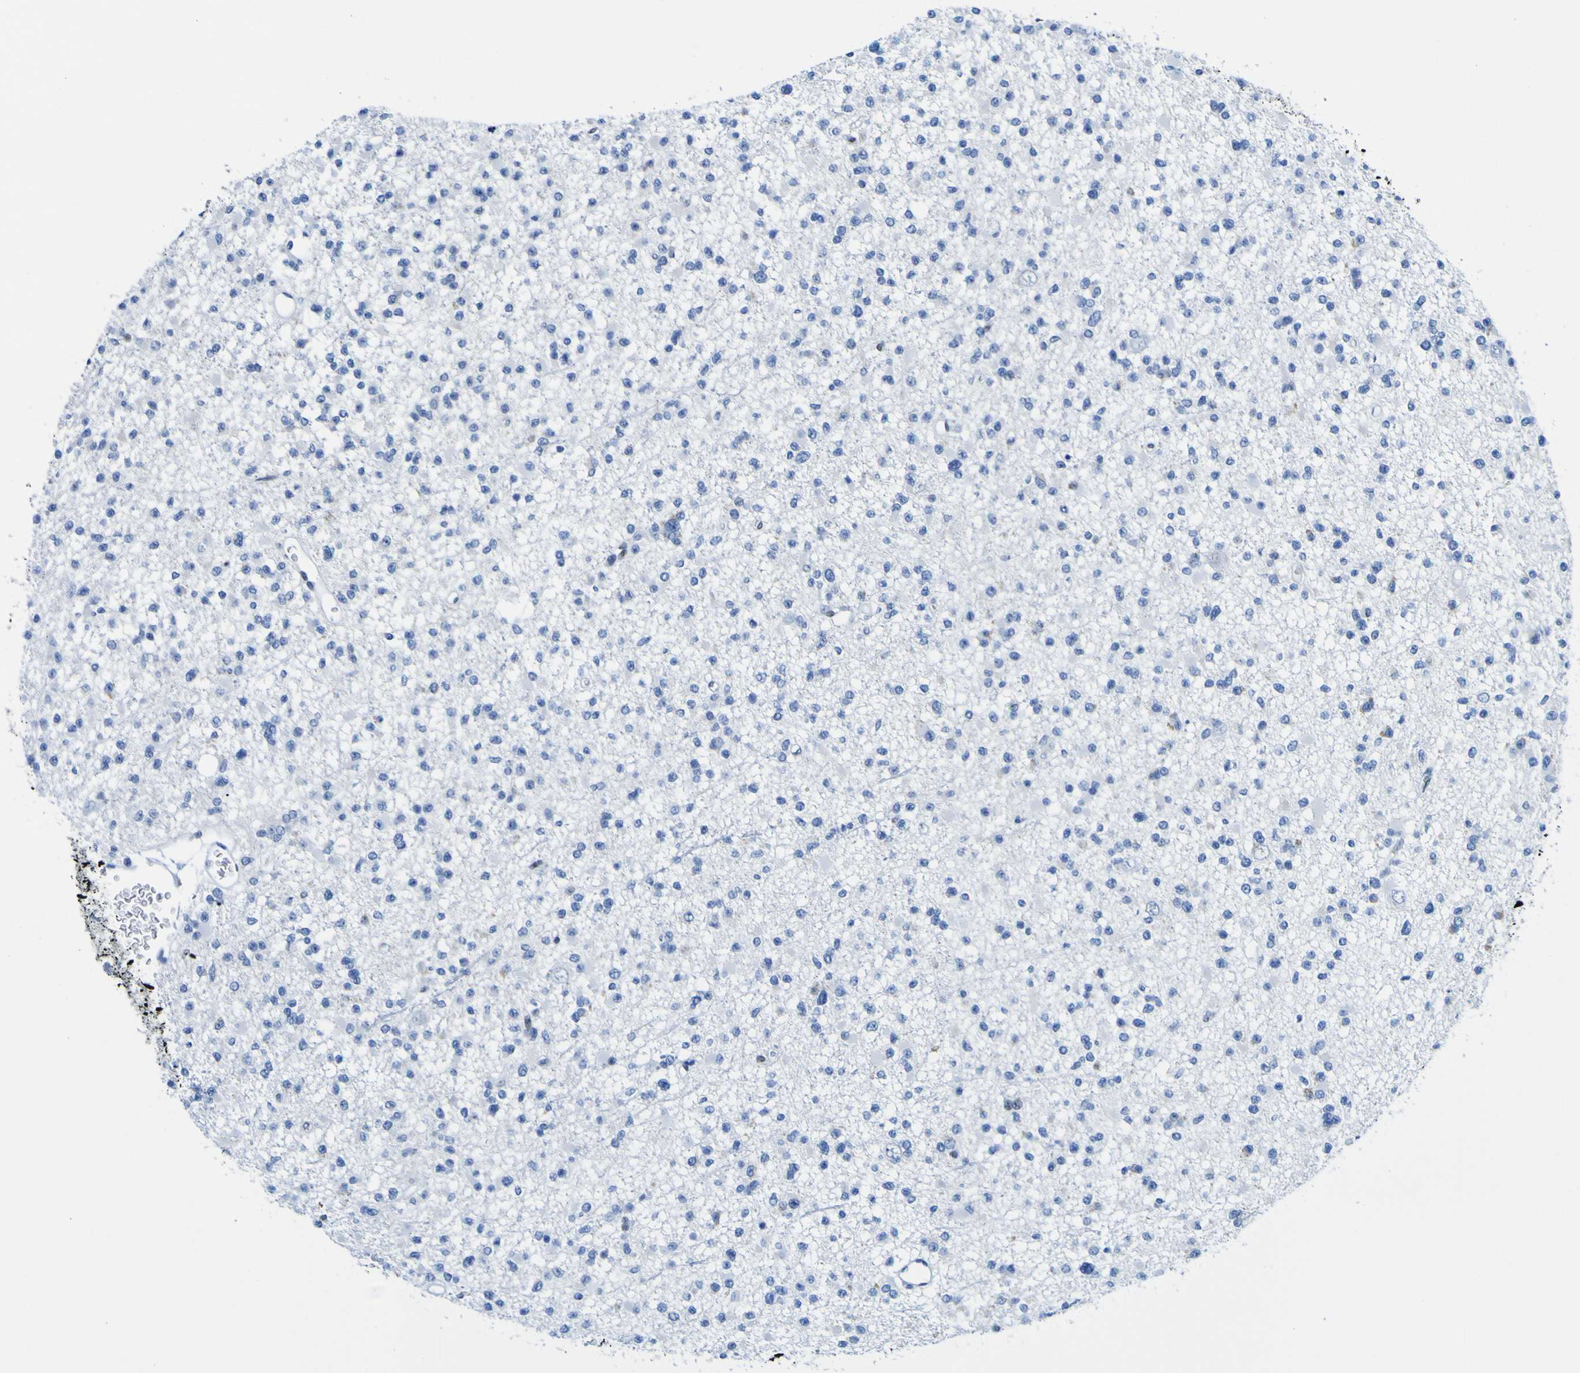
{"staining": {"intensity": "negative", "quantity": "none", "location": "none"}, "tissue": "glioma", "cell_type": "Tumor cells", "image_type": "cancer", "snomed": [{"axis": "morphology", "description": "Glioma, malignant, Low grade"}, {"axis": "topography", "description": "Brain"}], "caption": "Human glioma stained for a protein using IHC displays no staining in tumor cells.", "gene": "DACH1", "patient": {"sex": "female", "age": 22}}